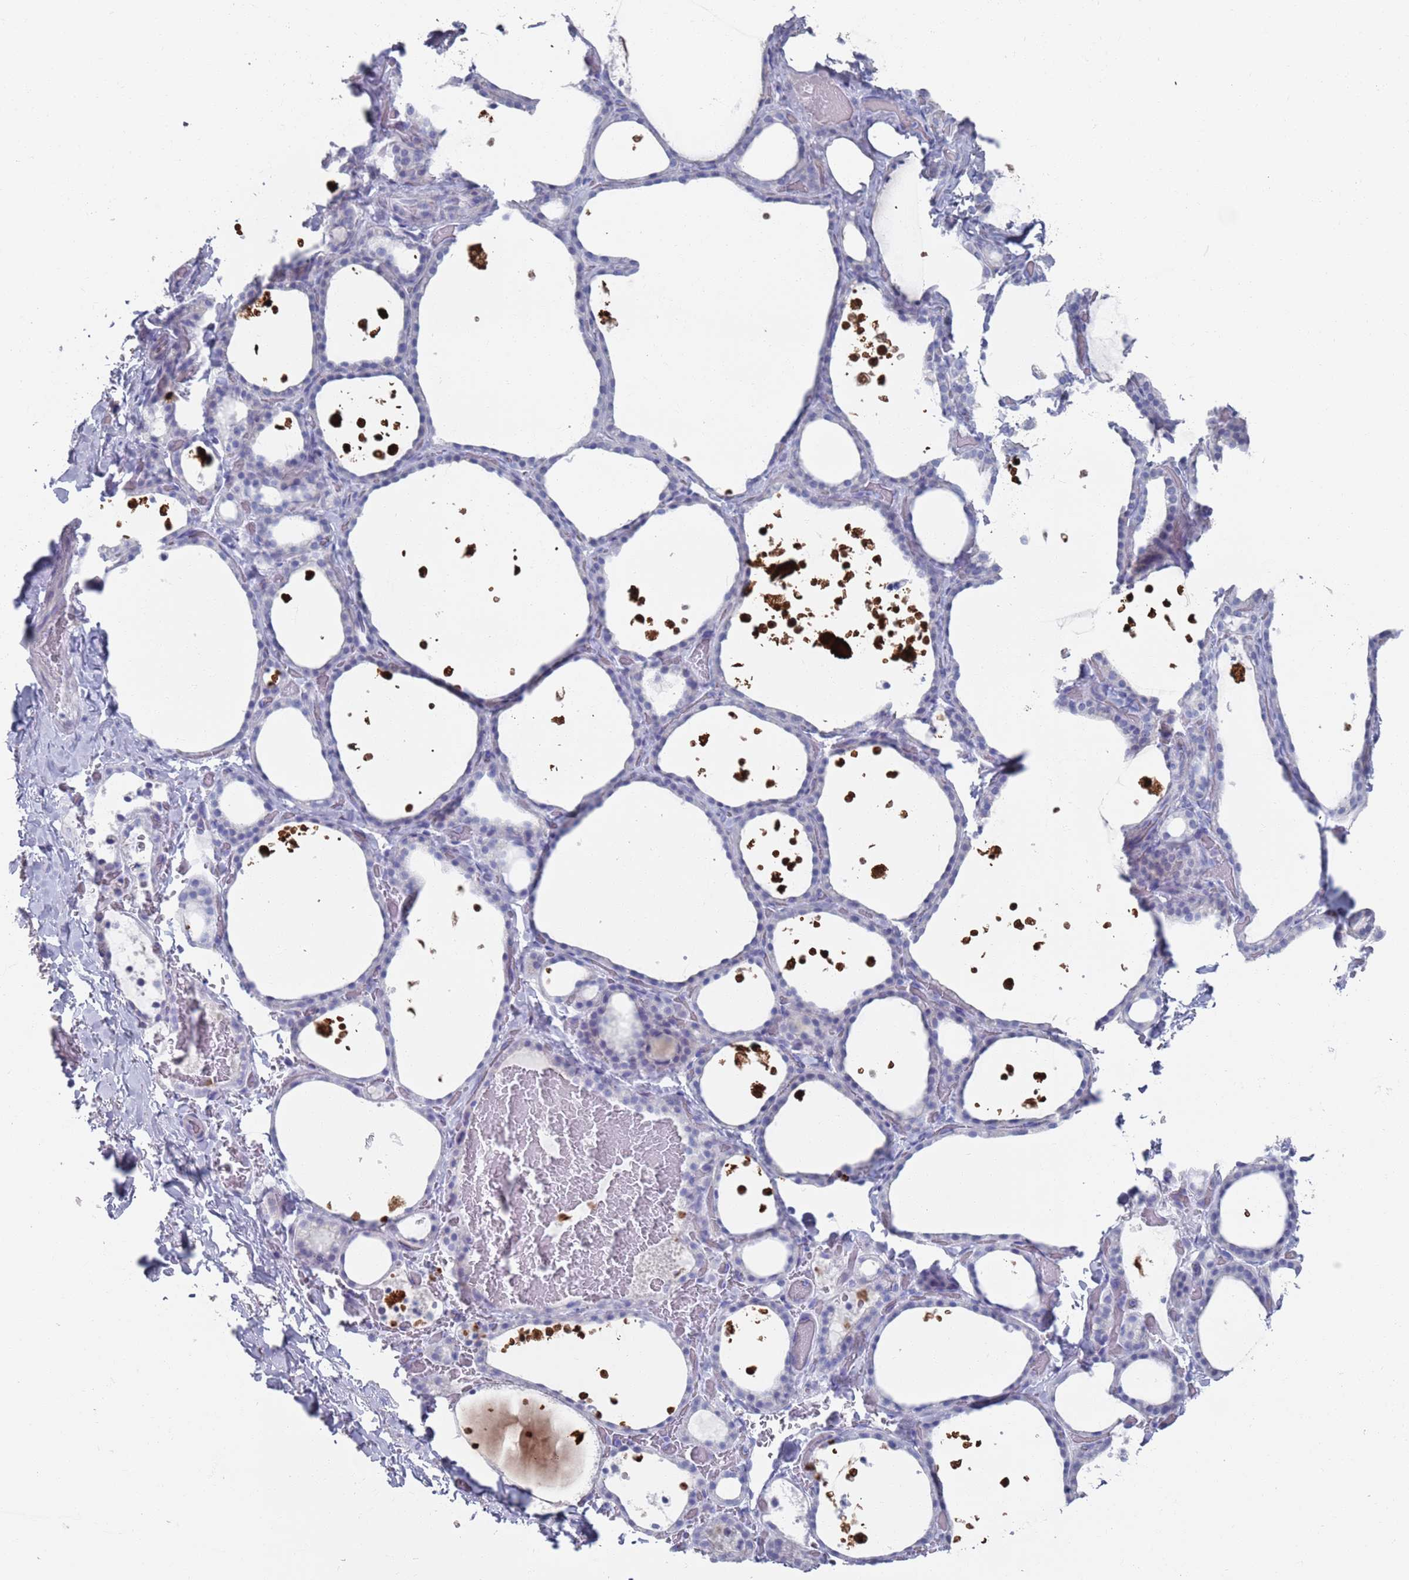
{"staining": {"intensity": "negative", "quantity": "none", "location": "none"}, "tissue": "thyroid gland", "cell_type": "Glandular cells", "image_type": "normal", "snomed": [{"axis": "morphology", "description": "Normal tissue, NOS"}, {"axis": "topography", "description": "Thyroid gland"}], "caption": "Immunohistochemistry histopathology image of normal thyroid gland stained for a protein (brown), which exhibits no staining in glandular cells.", "gene": "MAT1A", "patient": {"sex": "female", "age": 44}}